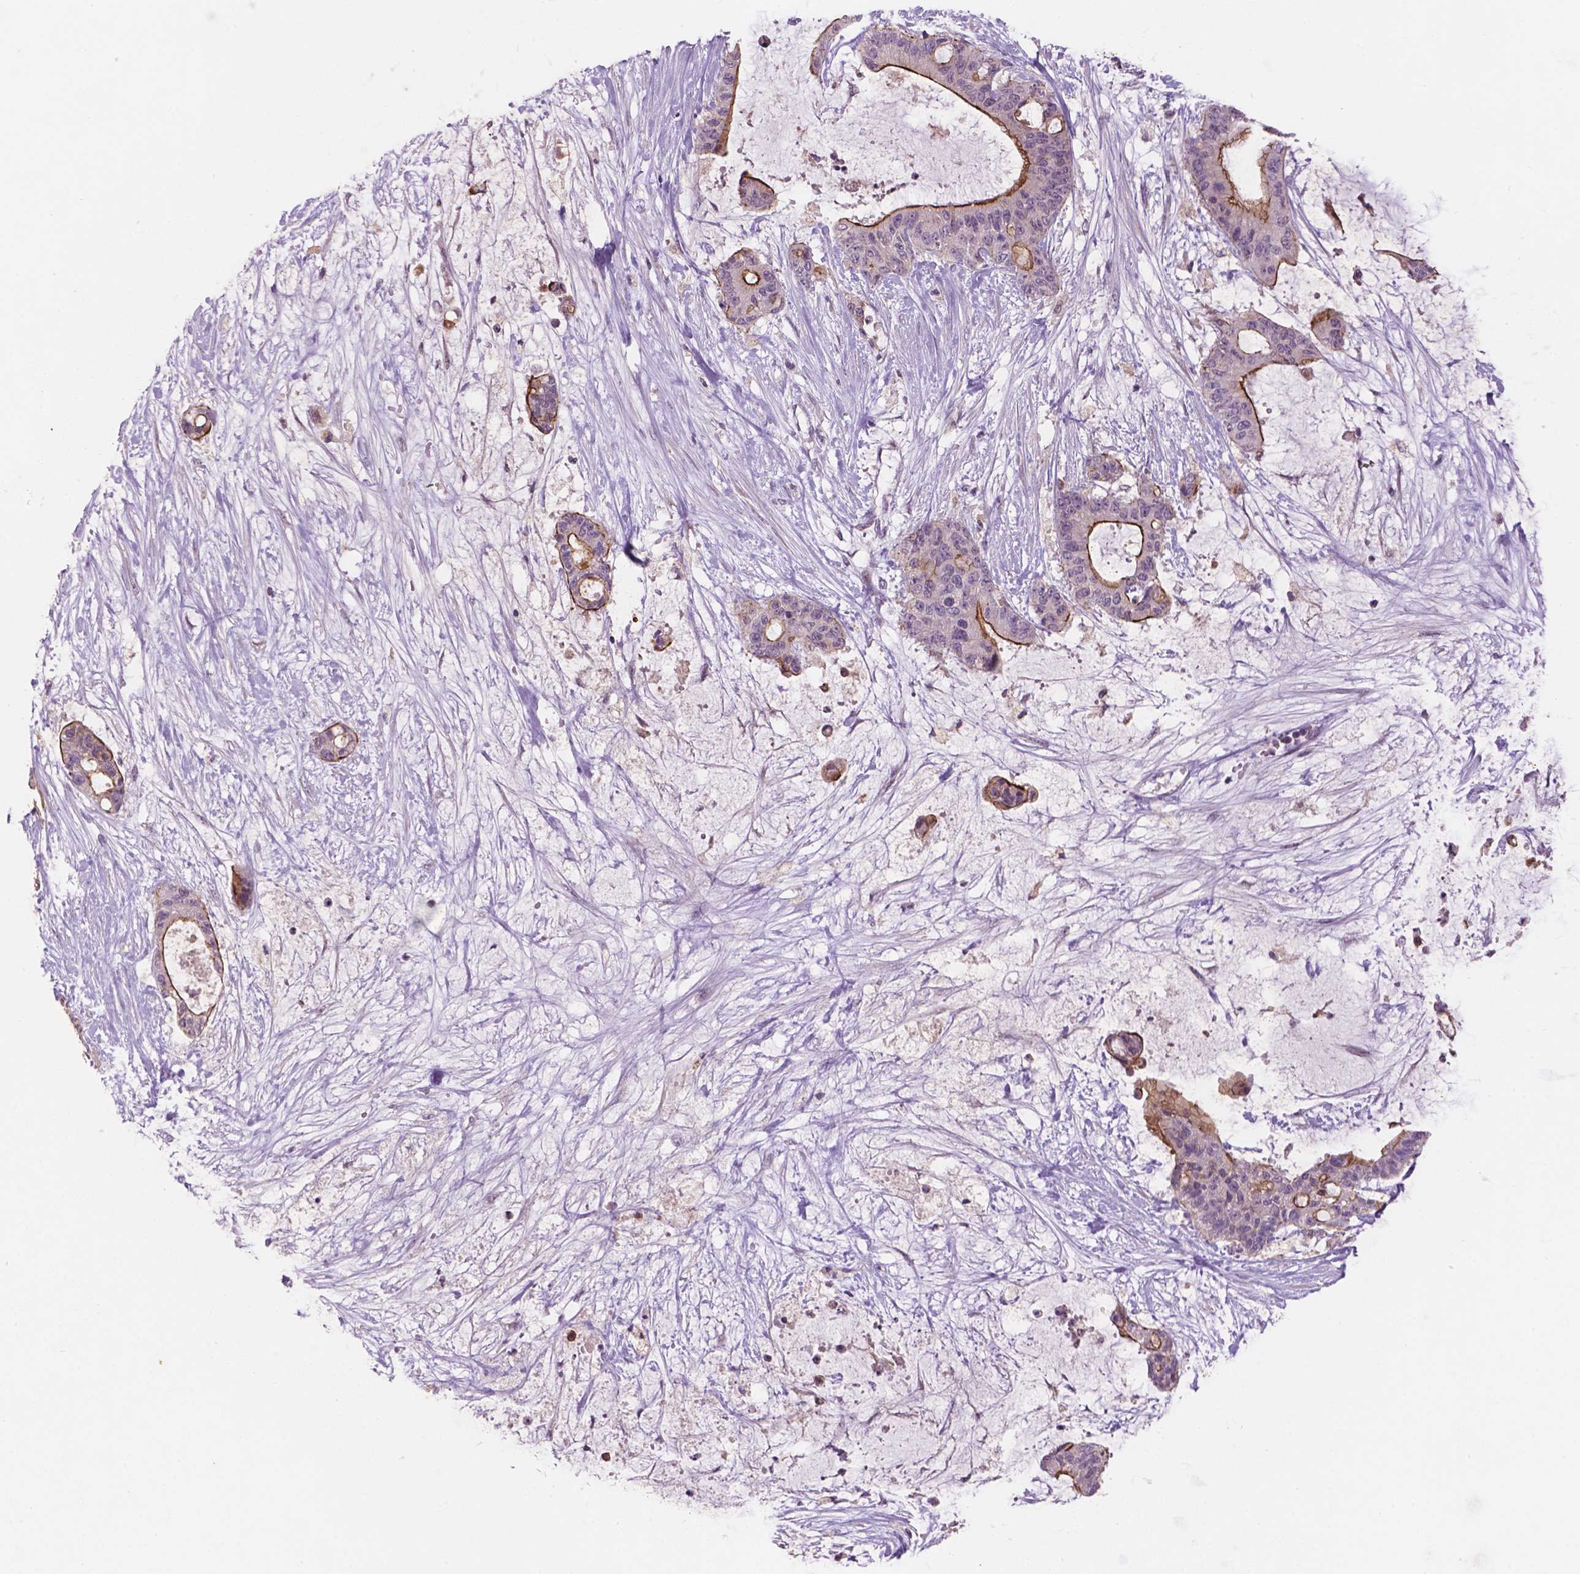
{"staining": {"intensity": "moderate", "quantity": "<25%", "location": "cytoplasmic/membranous"}, "tissue": "liver cancer", "cell_type": "Tumor cells", "image_type": "cancer", "snomed": [{"axis": "morphology", "description": "Normal tissue, NOS"}, {"axis": "morphology", "description": "Cholangiocarcinoma"}, {"axis": "topography", "description": "Liver"}, {"axis": "topography", "description": "Peripheral nerve tissue"}], "caption": "Human liver cancer (cholangiocarcinoma) stained with a brown dye demonstrates moderate cytoplasmic/membranous positive positivity in approximately <25% of tumor cells.", "gene": "GXYLT2", "patient": {"sex": "female", "age": 73}}